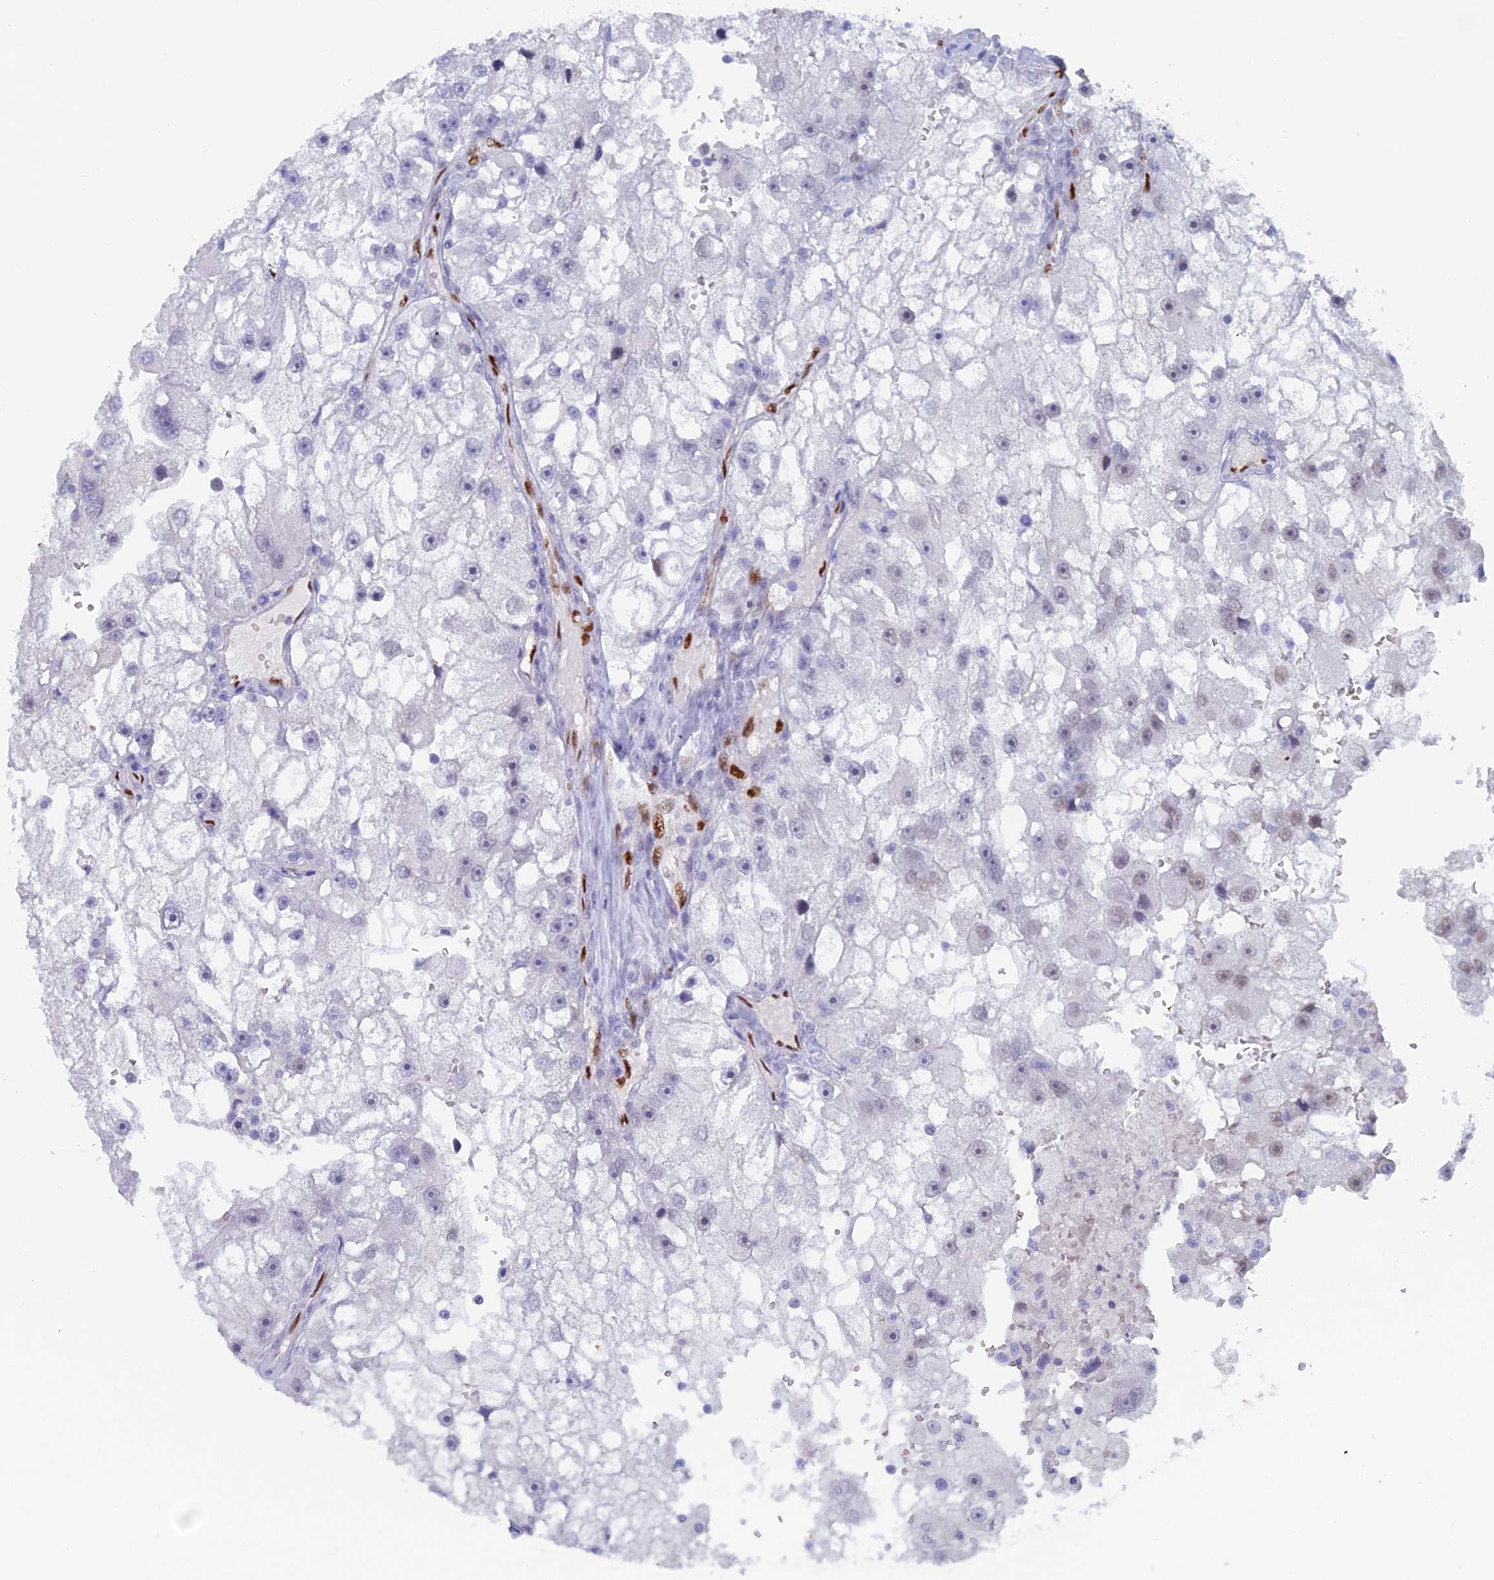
{"staining": {"intensity": "weak", "quantity": "<25%", "location": "nuclear"}, "tissue": "renal cancer", "cell_type": "Tumor cells", "image_type": "cancer", "snomed": [{"axis": "morphology", "description": "Adenocarcinoma, NOS"}, {"axis": "topography", "description": "Kidney"}], "caption": "Histopathology image shows no protein positivity in tumor cells of renal cancer (adenocarcinoma) tissue.", "gene": "NOL4L", "patient": {"sex": "male", "age": 63}}